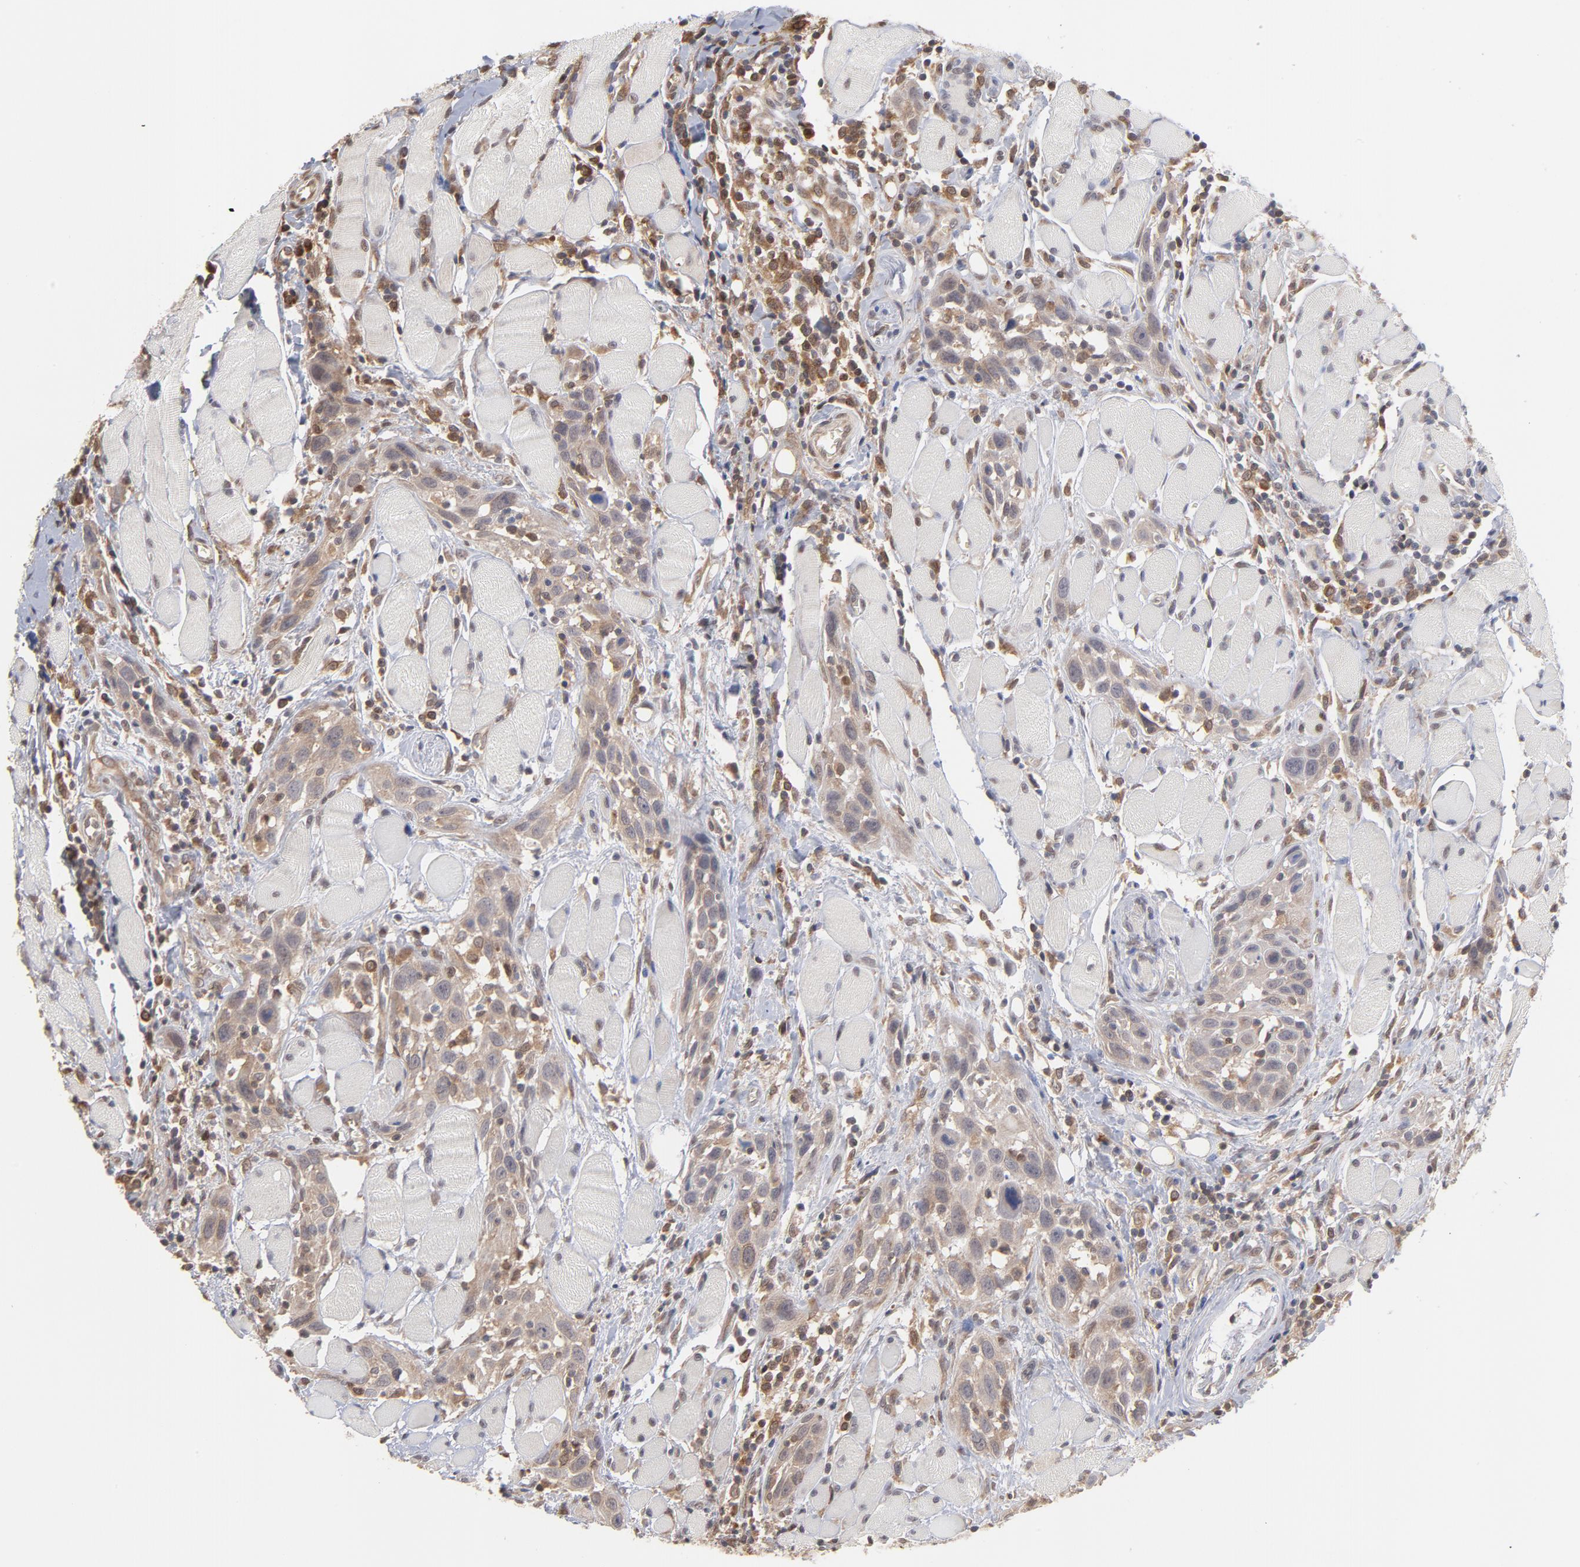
{"staining": {"intensity": "negative", "quantity": "none", "location": "none"}, "tissue": "head and neck cancer", "cell_type": "Tumor cells", "image_type": "cancer", "snomed": [{"axis": "morphology", "description": "Squamous cell carcinoma, NOS"}, {"axis": "topography", "description": "Oral tissue"}, {"axis": "topography", "description": "Head-Neck"}], "caption": "This is an IHC image of human head and neck squamous cell carcinoma. There is no expression in tumor cells.", "gene": "OAS1", "patient": {"sex": "female", "age": 50}}